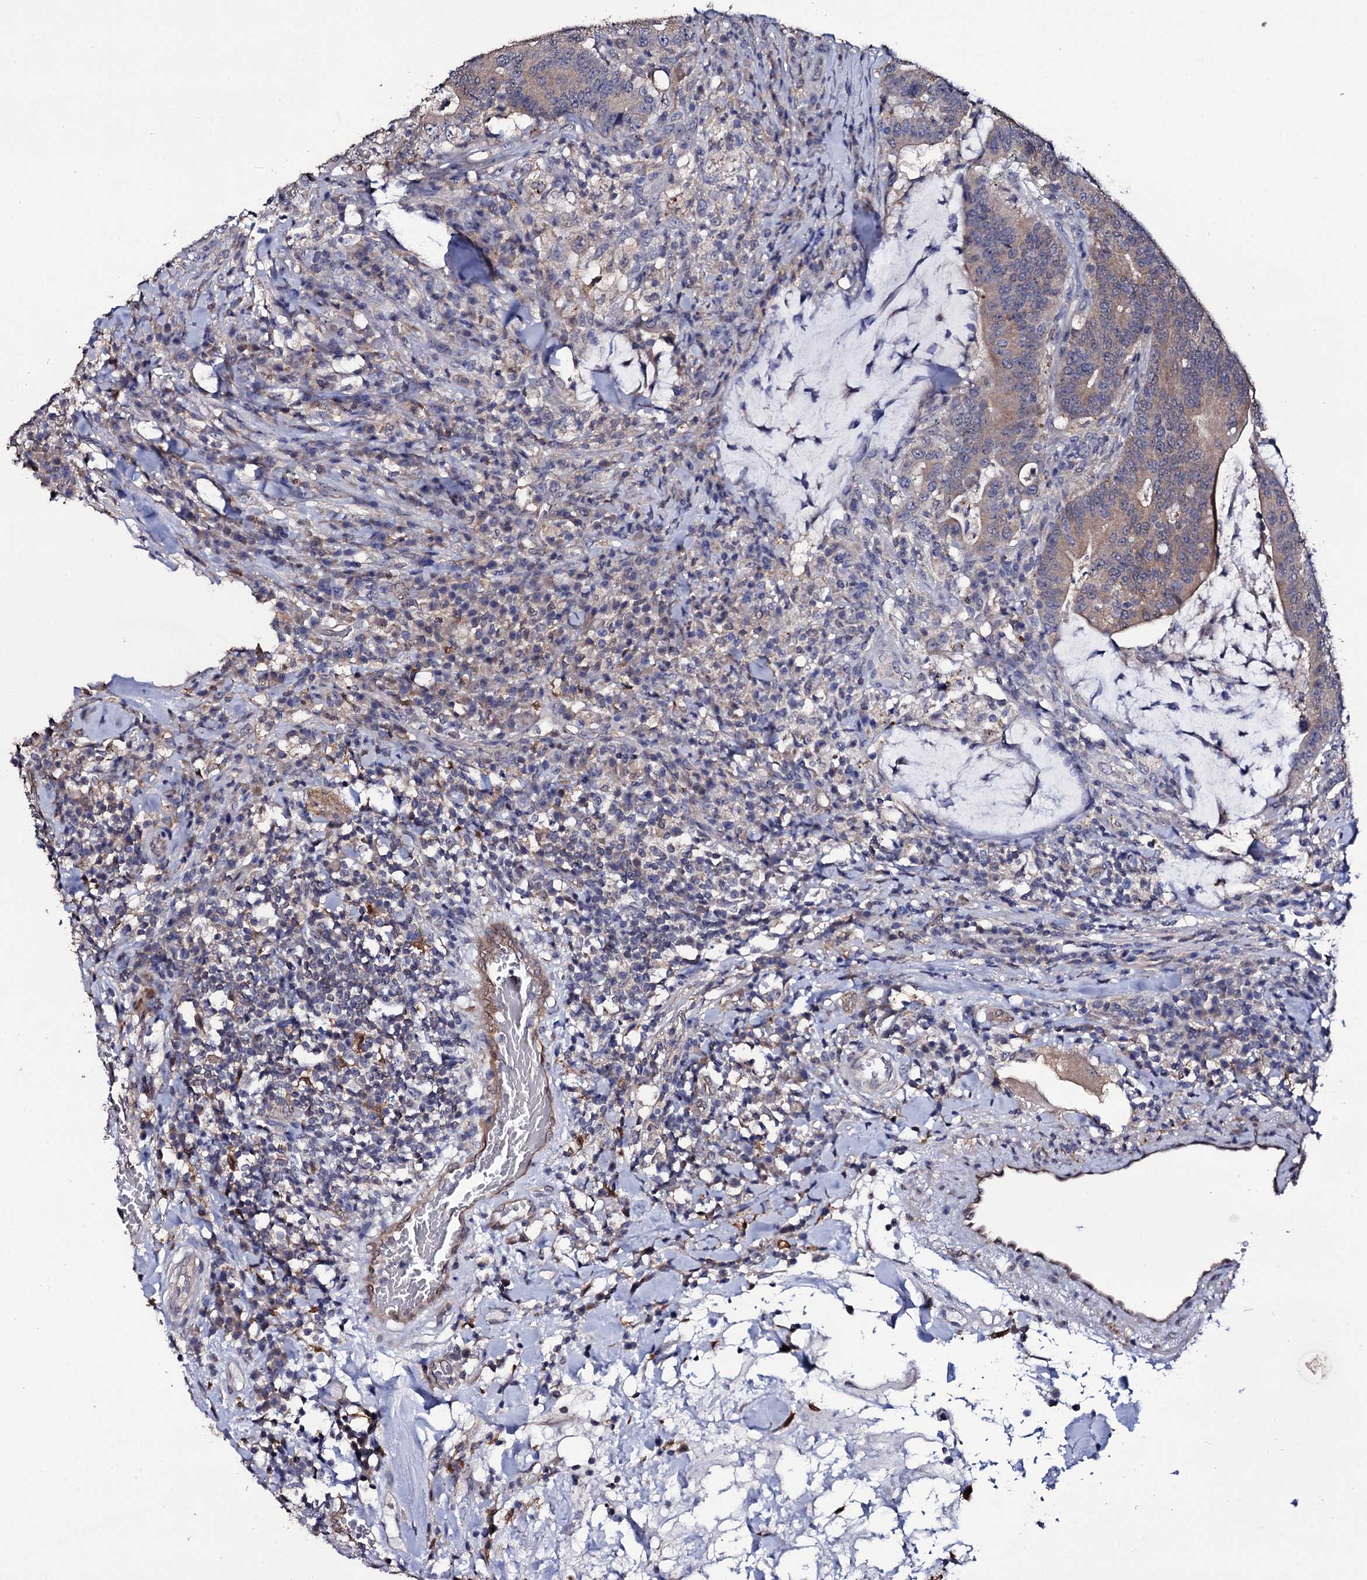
{"staining": {"intensity": "moderate", "quantity": ">75%", "location": "cytoplasmic/membranous"}, "tissue": "colorectal cancer", "cell_type": "Tumor cells", "image_type": "cancer", "snomed": [{"axis": "morphology", "description": "Adenocarcinoma, NOS"}, {"axis": "topography", "description": "Colon"}], "caption": "About >75% of tumor cells in adenocarcinoma (colorectal) demonstrate moderate cytoplasmic/membranous protein staining as visualized by brown immunohistochemical staining.", "gene": "CRYL1", "patient": {"sex": "female", "age": 66}}